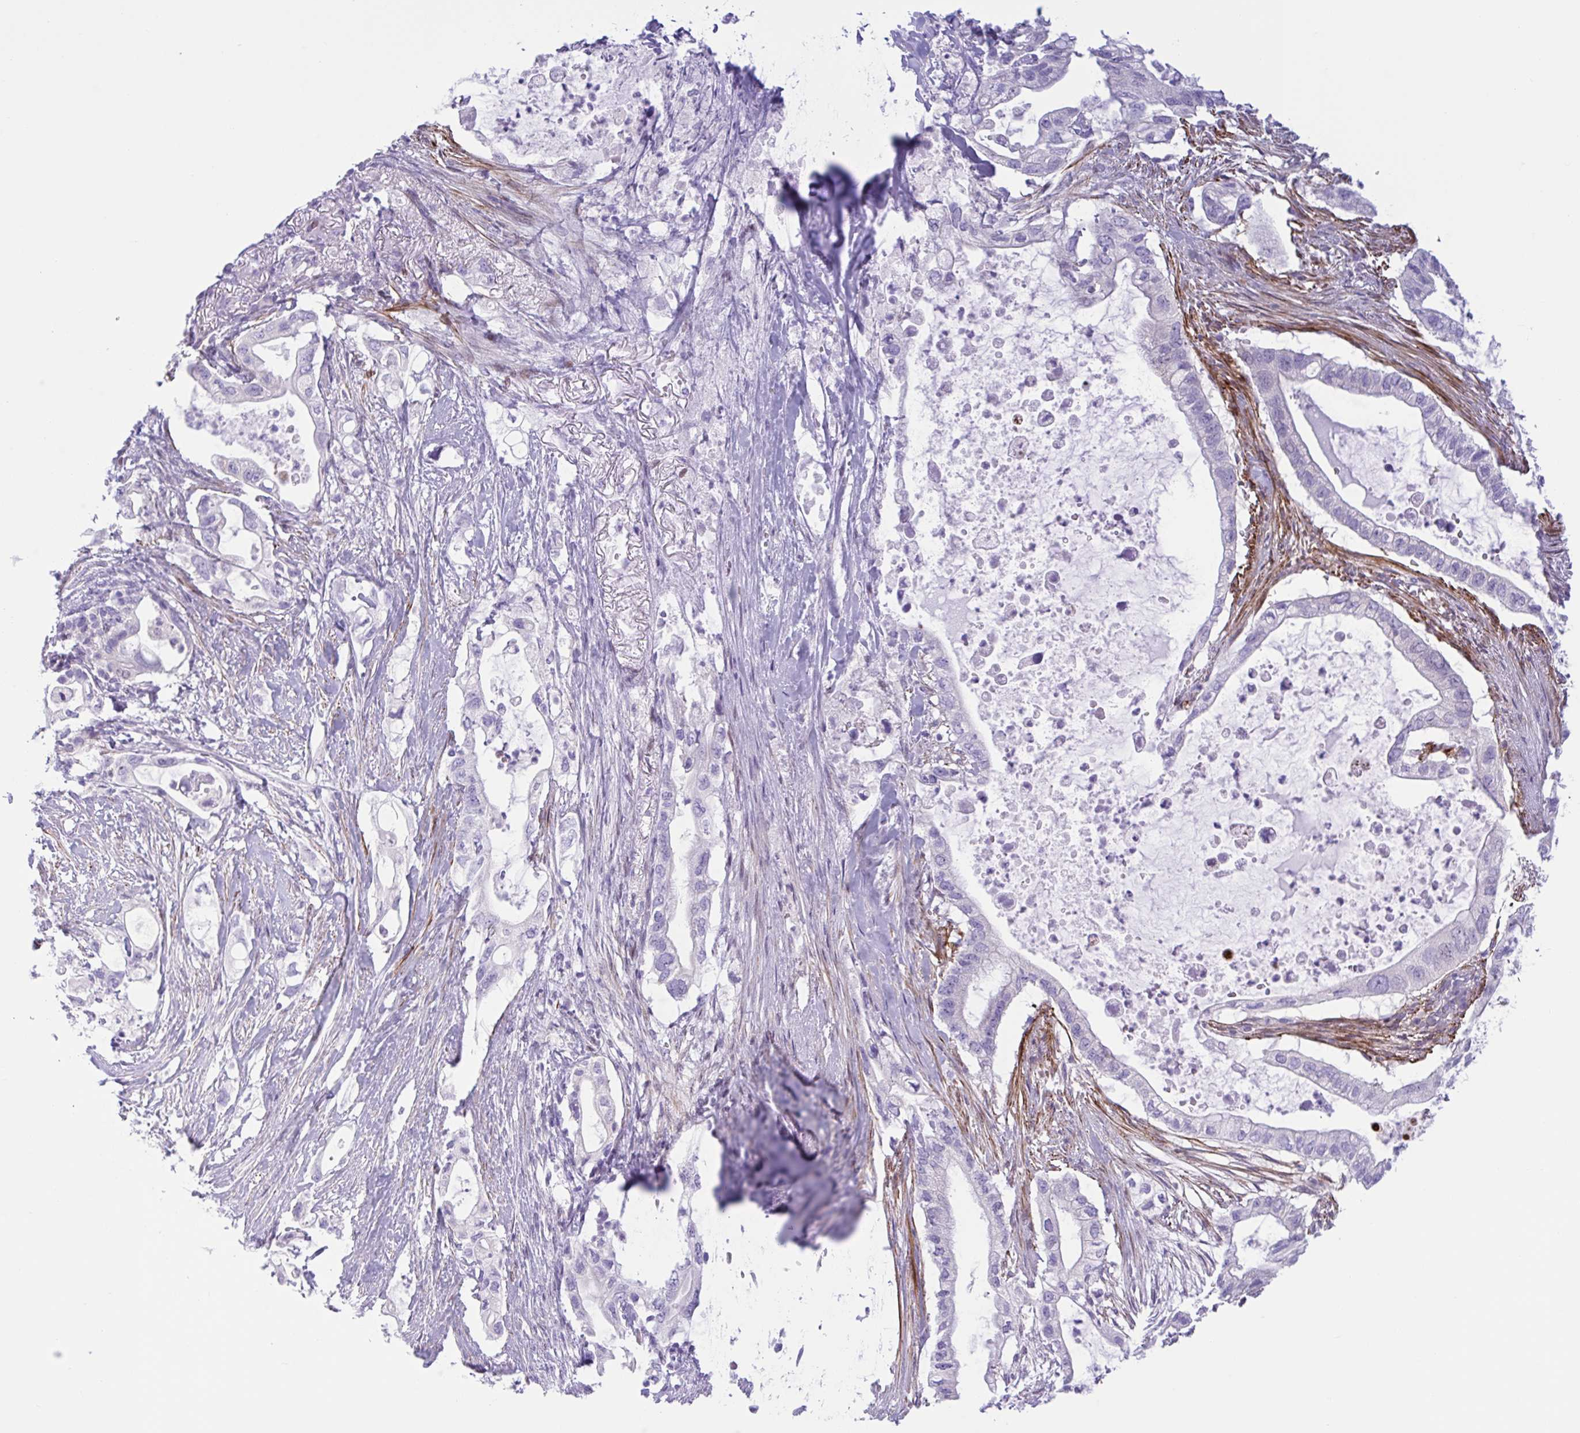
{"staining": {"intensity": "negative", "quantity": "none", "location": "none"}, "tissue": "pancreatic cancer", "cell_type": "Tumor cells", "image_type": "cancer", "snomed": [{"axis": "morphology", "description": "Adenocarcinoma, NOS"}, {"axis": "topography", "description": "Pancreas"}], "caption": "IHC image of neoplastic tissue: human adenocarcinoma (pancreatic) stained with DAB (3,3'-diaminobenzidine) reveals no significant protein expression in tumor cells.", "gene": "AHCYL2", "patient": {"sex": "female", "age": 72}}